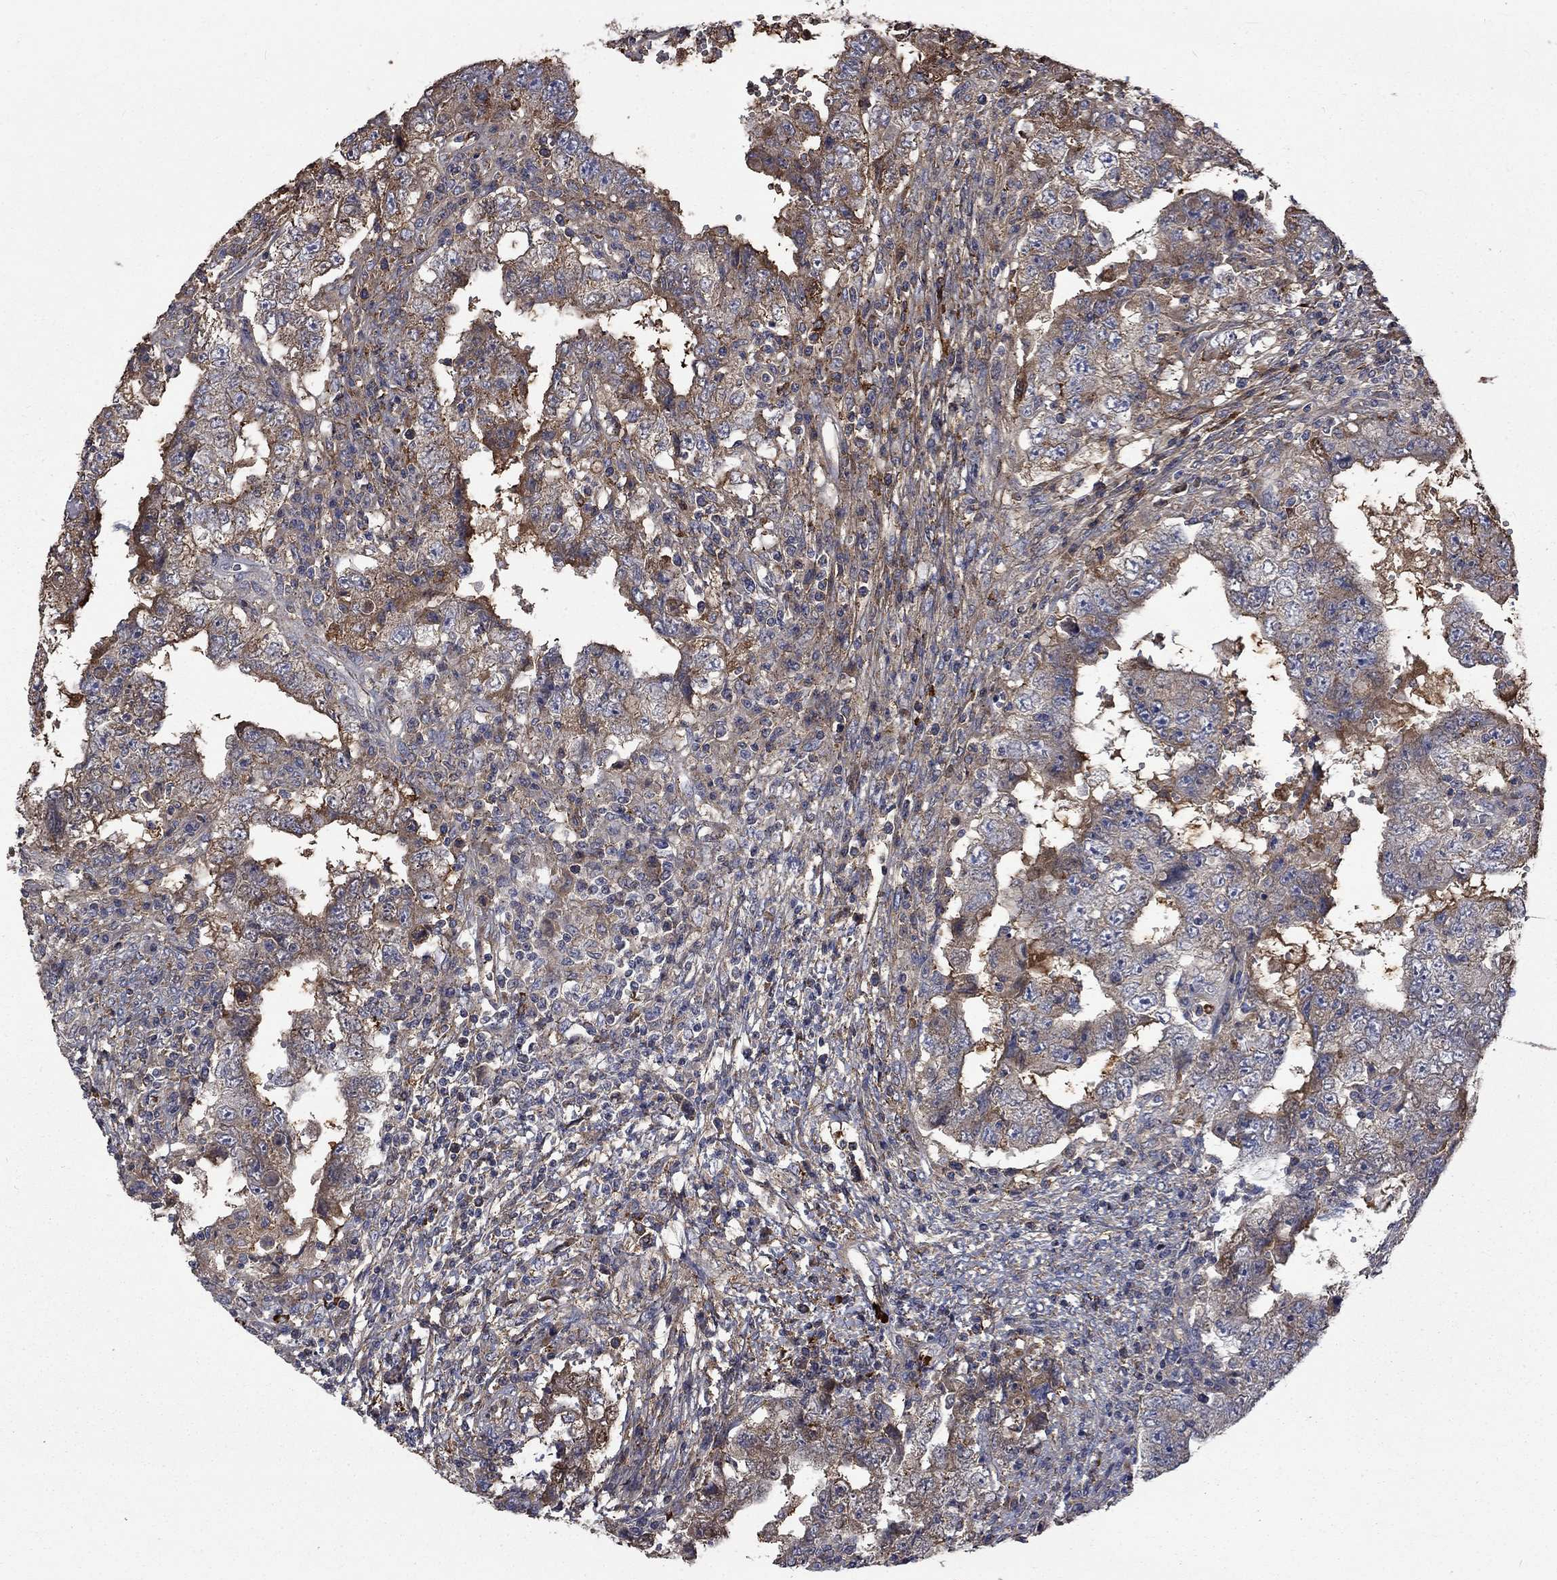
{"staining": {"intensity": "moderate", "quantity": "25%-75%", "location": "cytoplasmic/membranous"}, "tissue": "testis cancer", "cell_type": "Tumor cells", "image_type": "cancer", "snomed": [{"axis": "morphology", "description": "Carcinoma, Embryonal, NOS"}, {"axis": "topography", "description": "Testis"}], "caption": "The histopathology image reveals a brown stain indicating the presence of a protein in the cytoplasmic/membranous of tumor cells in testis cancer (embryonal carcinoma).", "gene": "VCAN", "patient": {"sex": "male", "age": 26}}